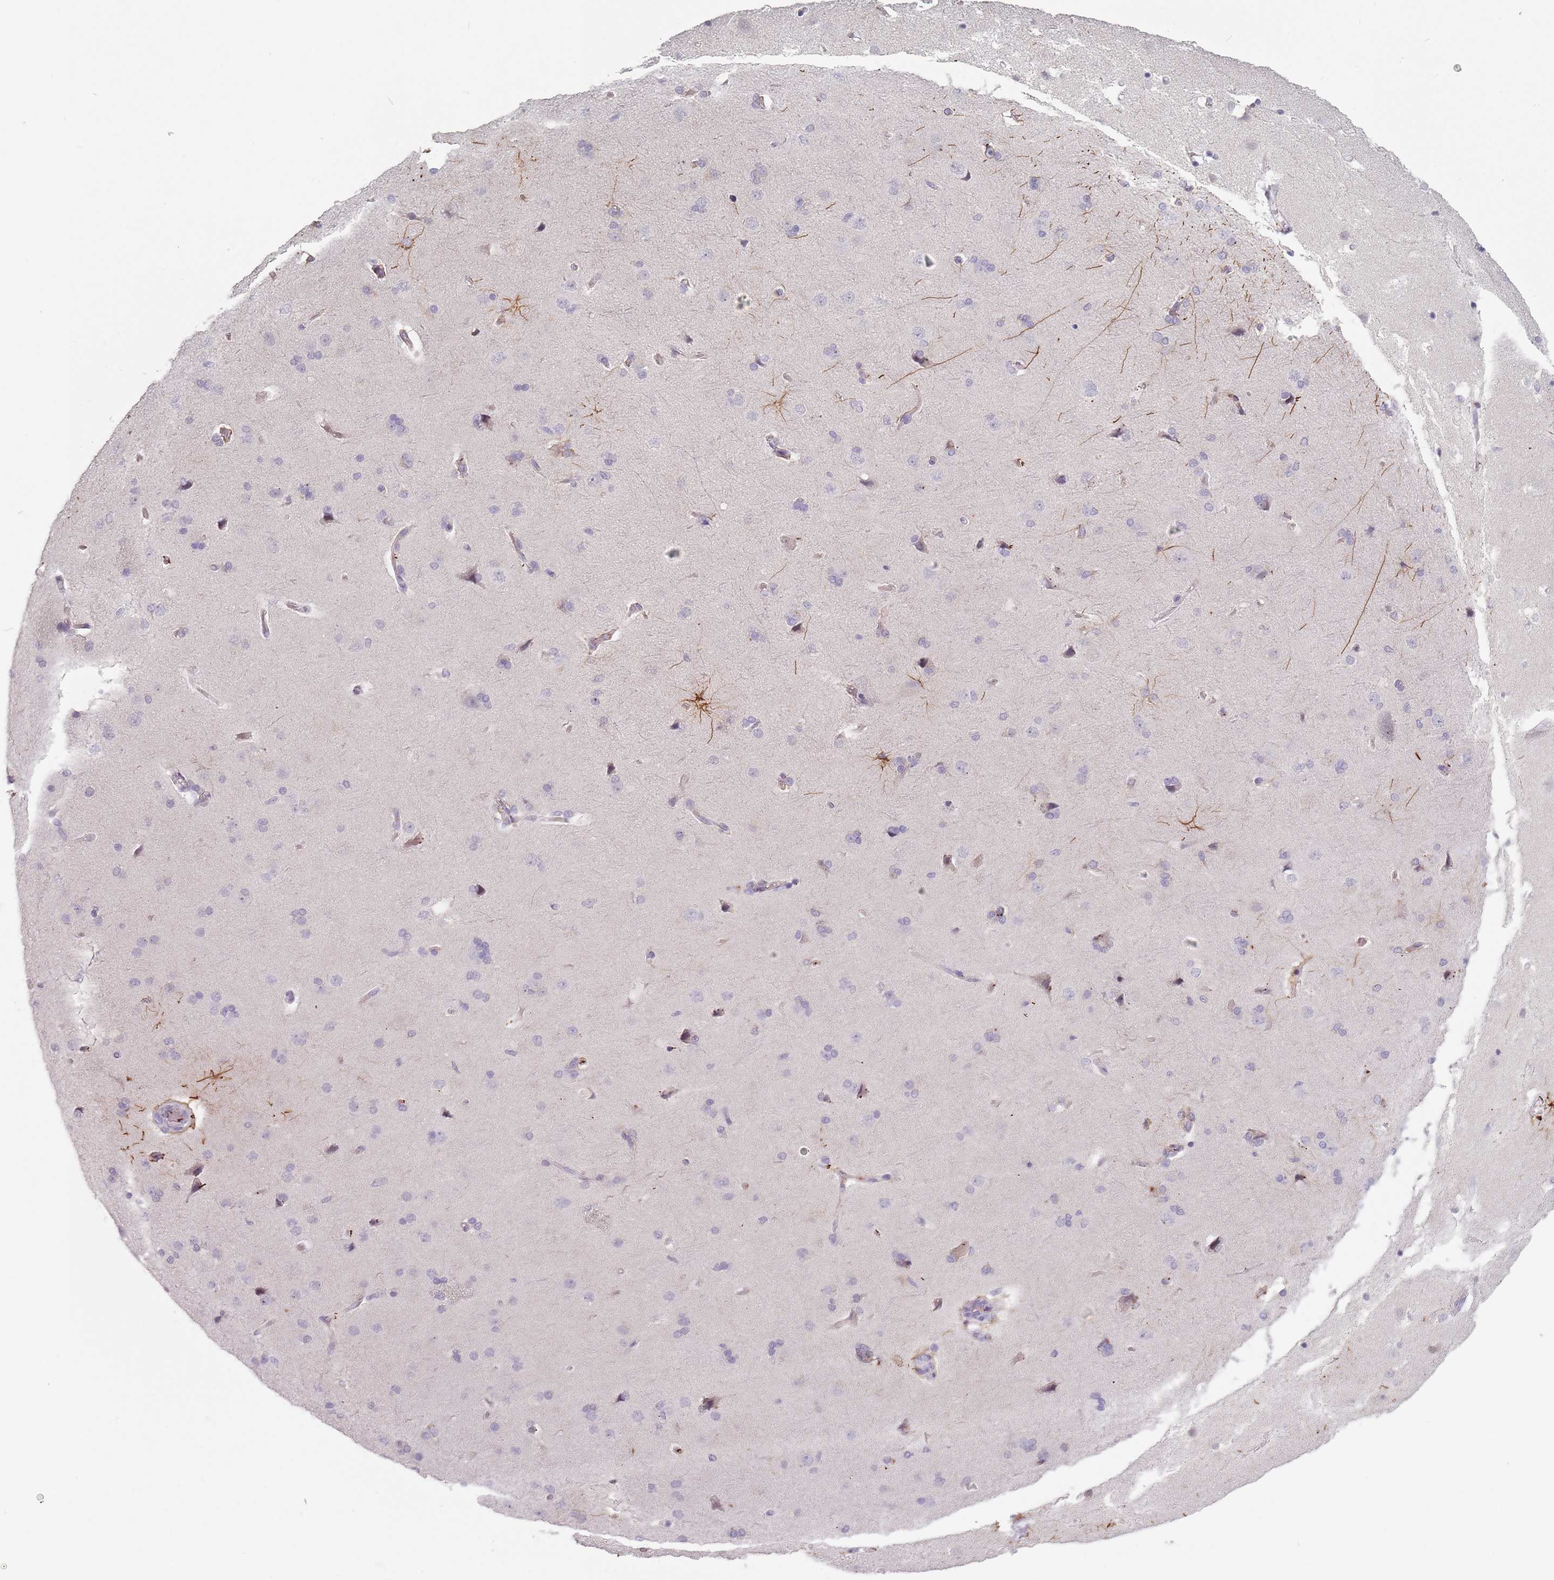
{"staining": {"intensity": "negative", "quantity": "none", "location": "none"}, "tissue": "cerebral cortex", "cell_type": "Endothelial cells", "image_type": "normal", "snomed": [{"axis": "morphology", "description": "Normal tissue, NOS"}, {"axis": "topography", "description": "Cerebral cortex"}], "caption": "Immunohistochemistry image of benign cerebral cortex stained for a protein (brown), which displays no positivity in endothelial cells. (Immunohistochemistry (ihc), brightfield microscopy, high magnification).", "gene": "CEP19", "patient": {"sex": "male", "age": 62}}